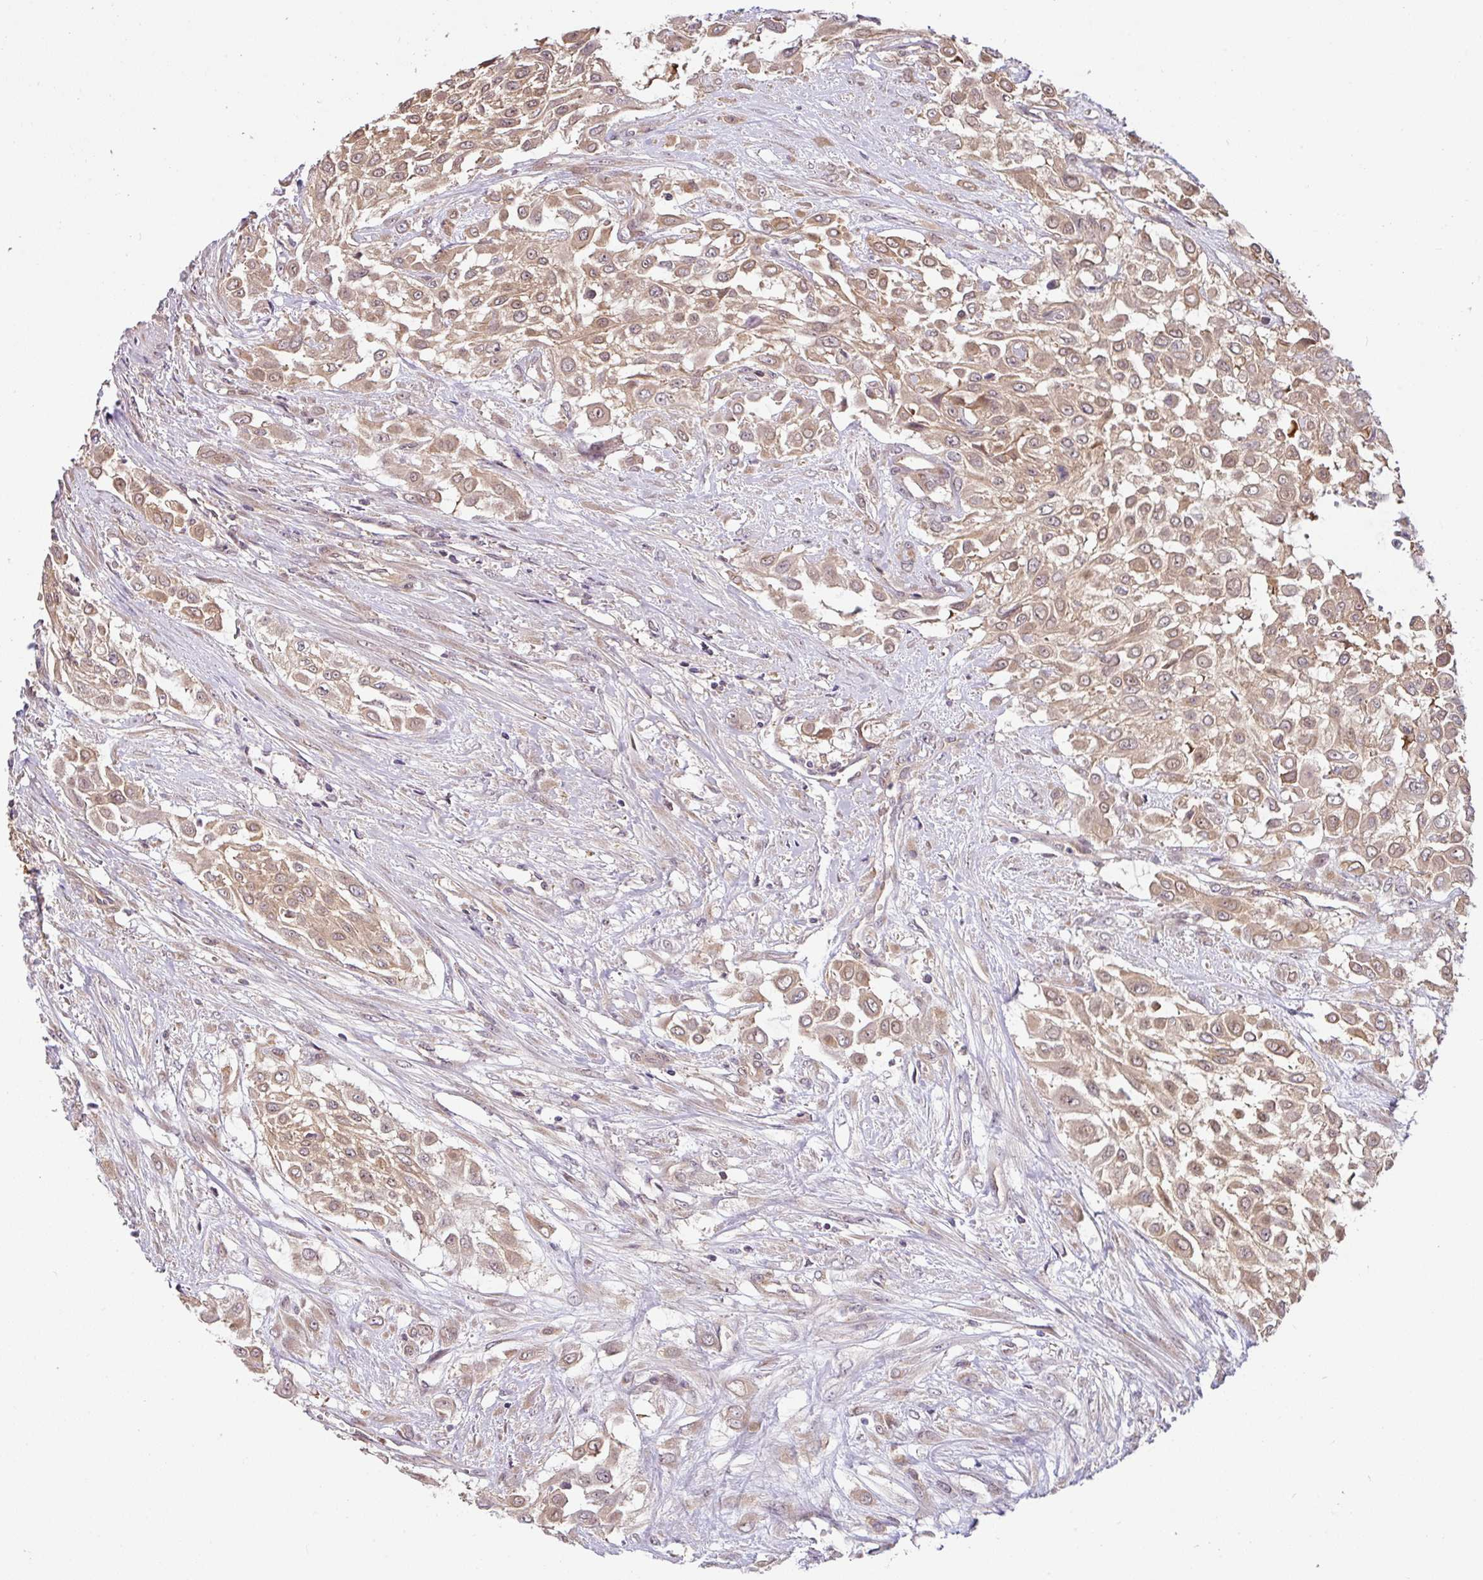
{"staining": {"intensity": "weak", "quantity": ">75%", "location": "cytoplasmic/membranous"}, "tissue": "urothelial cancer", "cell_type": "Tumor cells", "image_type": "cancer", "snomed": [{"axis": "morphology", "description": "Urothelial carcinoma, High grade"}, {"axis": "topography", "description": "Urinary bladder"}], "caption": "The immunohistochemical stain highlights weak cytoplasmic/membranous staining in tumor cells of urothelial cancer tissue.", "gene": "SHB", "patient": {"sex": "male", "age": 57}}